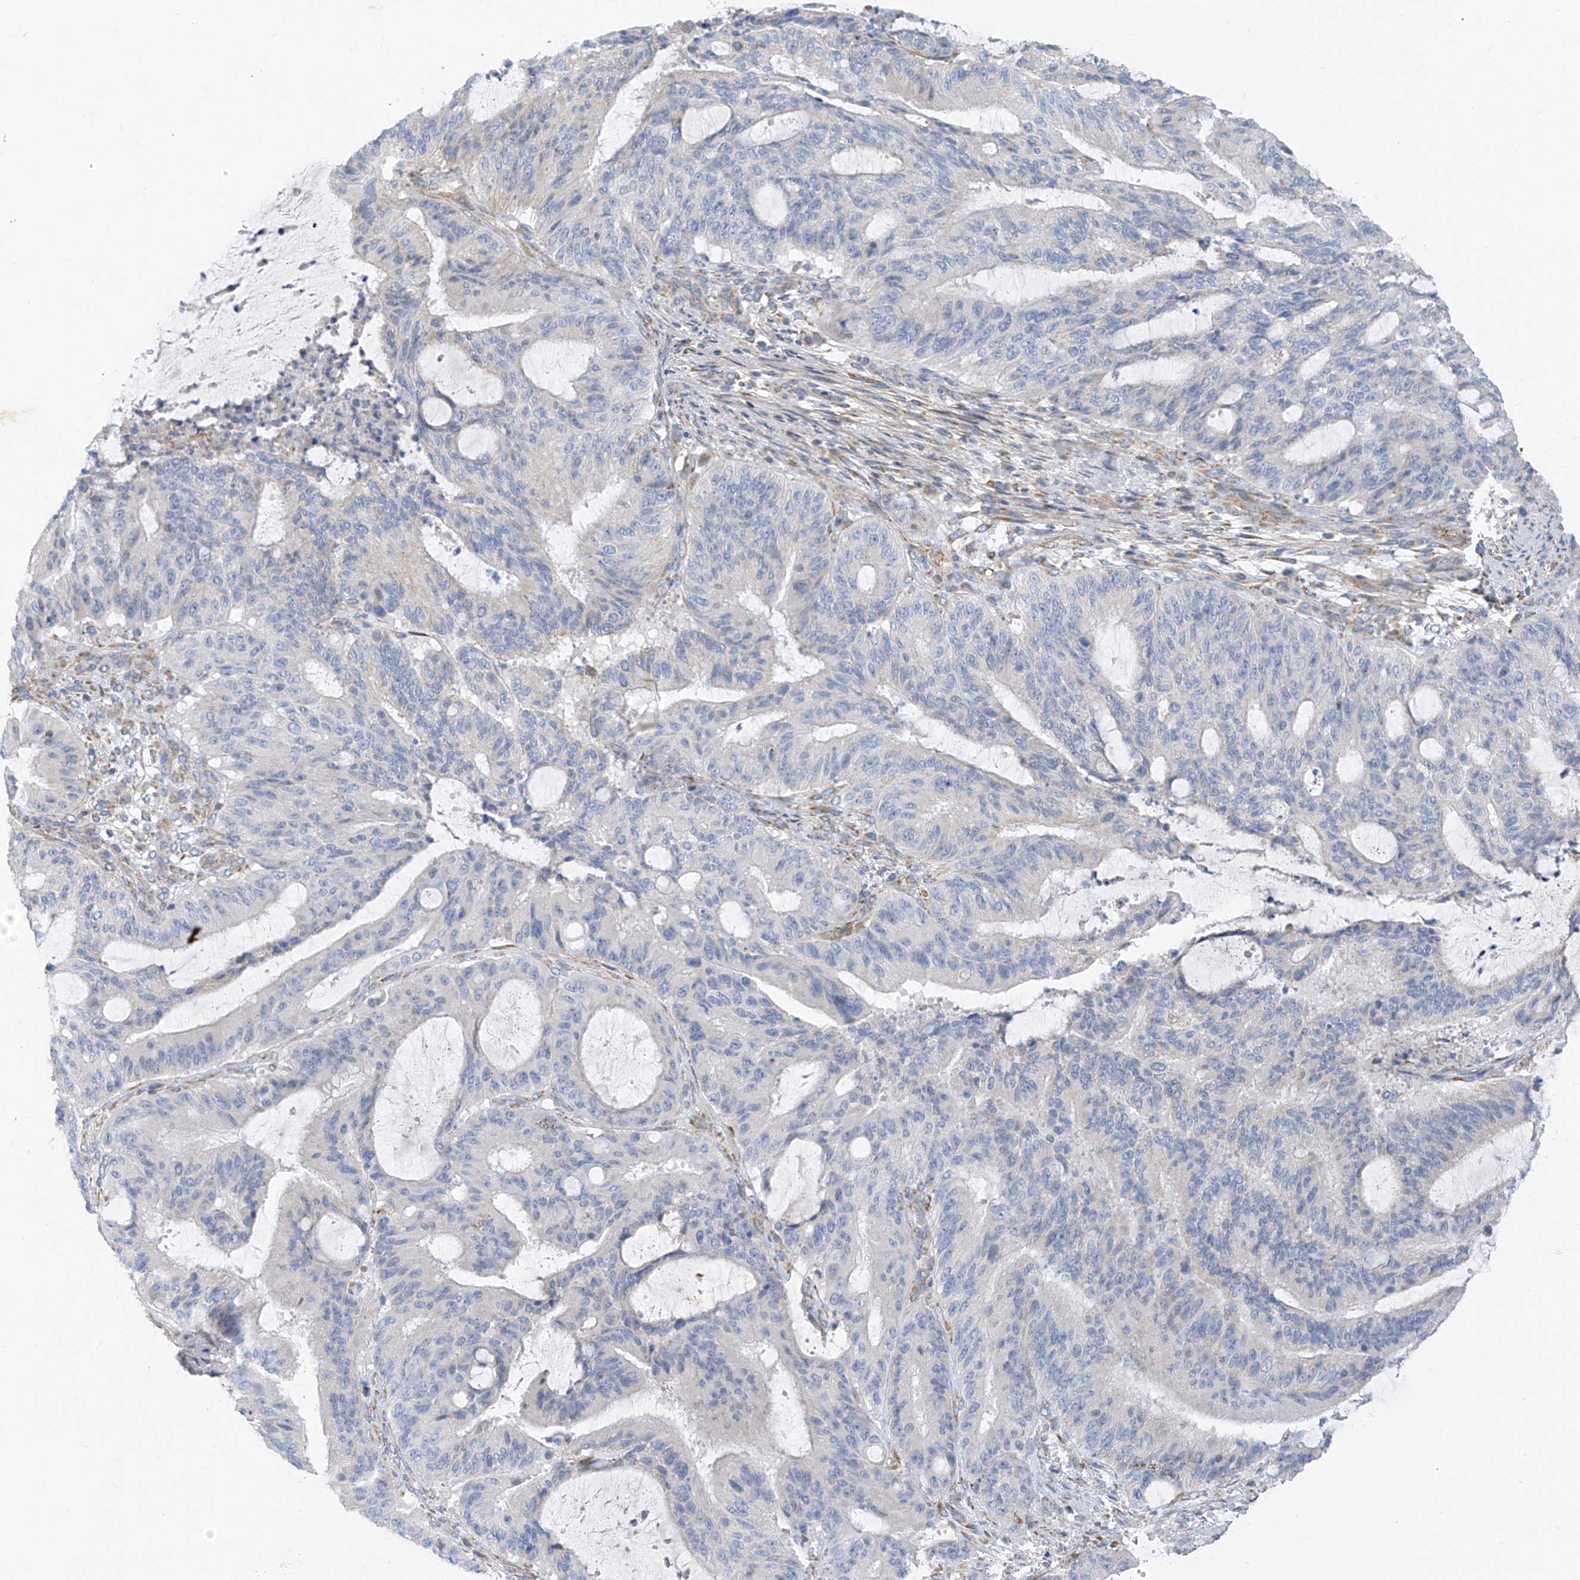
{"staining": {"intensity": "negative", "quantity": "none", "location": "none"}, "tissue": "liver cancer", "cell_type": "Tumor cells", "image_type": "cancer", "snomed": [{"axis": "morphology", "description": "Normal tissue, NOS"}, {"axis": "morphology", "description": "Cholangiocarcinoma"}, {"axis": "topography", "description": "Liver"}, {"axis": "topography", "description": "Peripheral nerve tissue"}], "caption": "DAB immunohistochemical staining of human cholangiocarcinoma (liver) shows no significant expression in tumor cells. Nuclei are stained in blue.", "gene": "EOMES", "patient": {"sex": "female", "age": 73}}